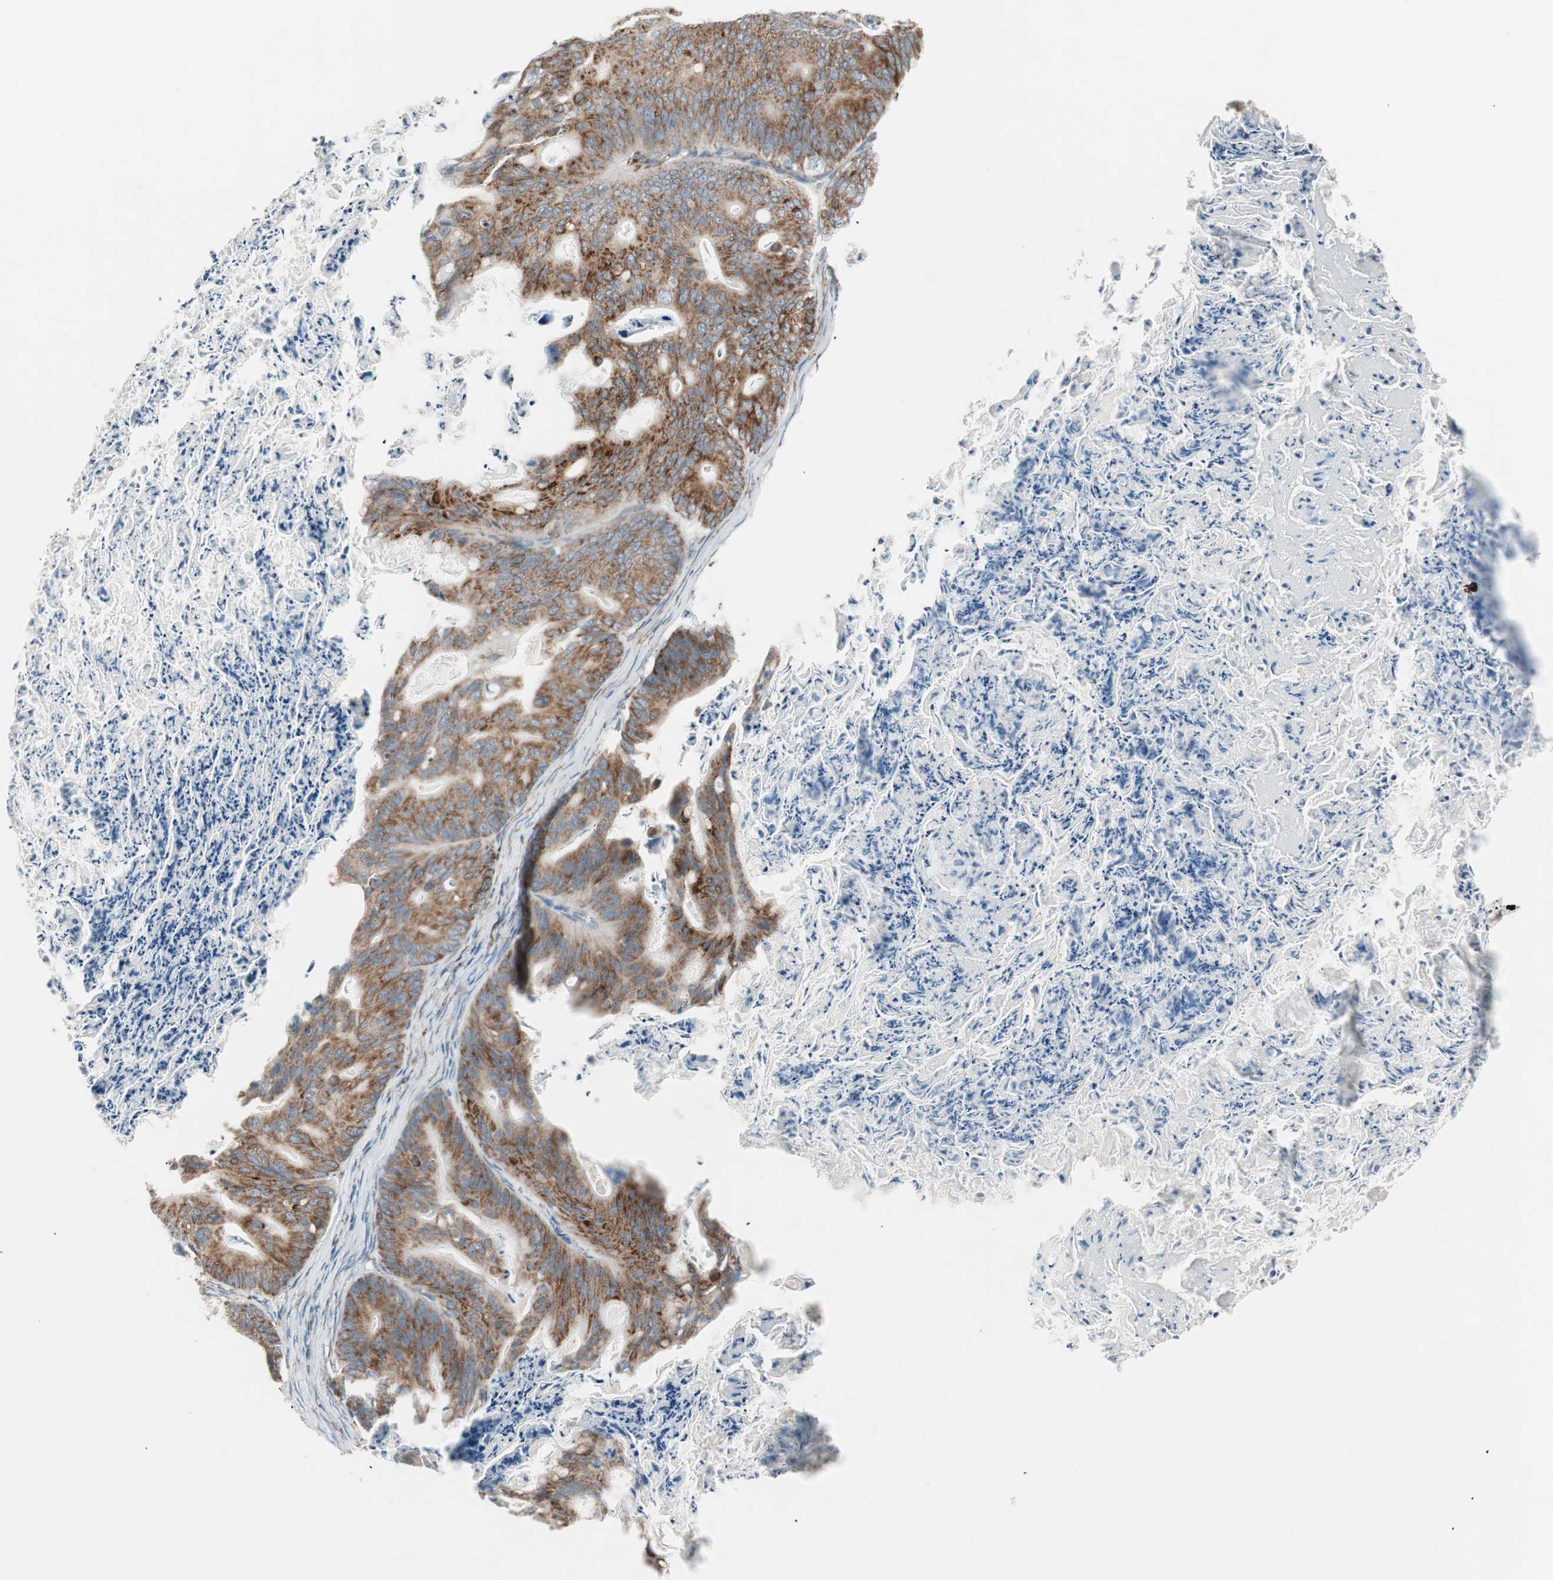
{"staining": {"intensity": "moderate", "quantity": ">75%", "location": "cytoplasmic/membranous"}, "tissue": "ovarian cancer", "cell_type": "Tumor cells", "image_type": "cancer", "snomed": [{"axis": "morphology", "description": "Cystadenocarcinoma, mucinous, NOS"}, {"axis": "topography", "description": "Ovary"}], "caption": "Approximately >75% of tumor cells in mucinous cystadenocarcinoma (ovarian) demonstrate moderate cytoplasmic/membranous protein positivity as visualized by brown immunohistochemical staining.", "gene": "P4HTM", "patient": {"sex": "female", "age": 36}}